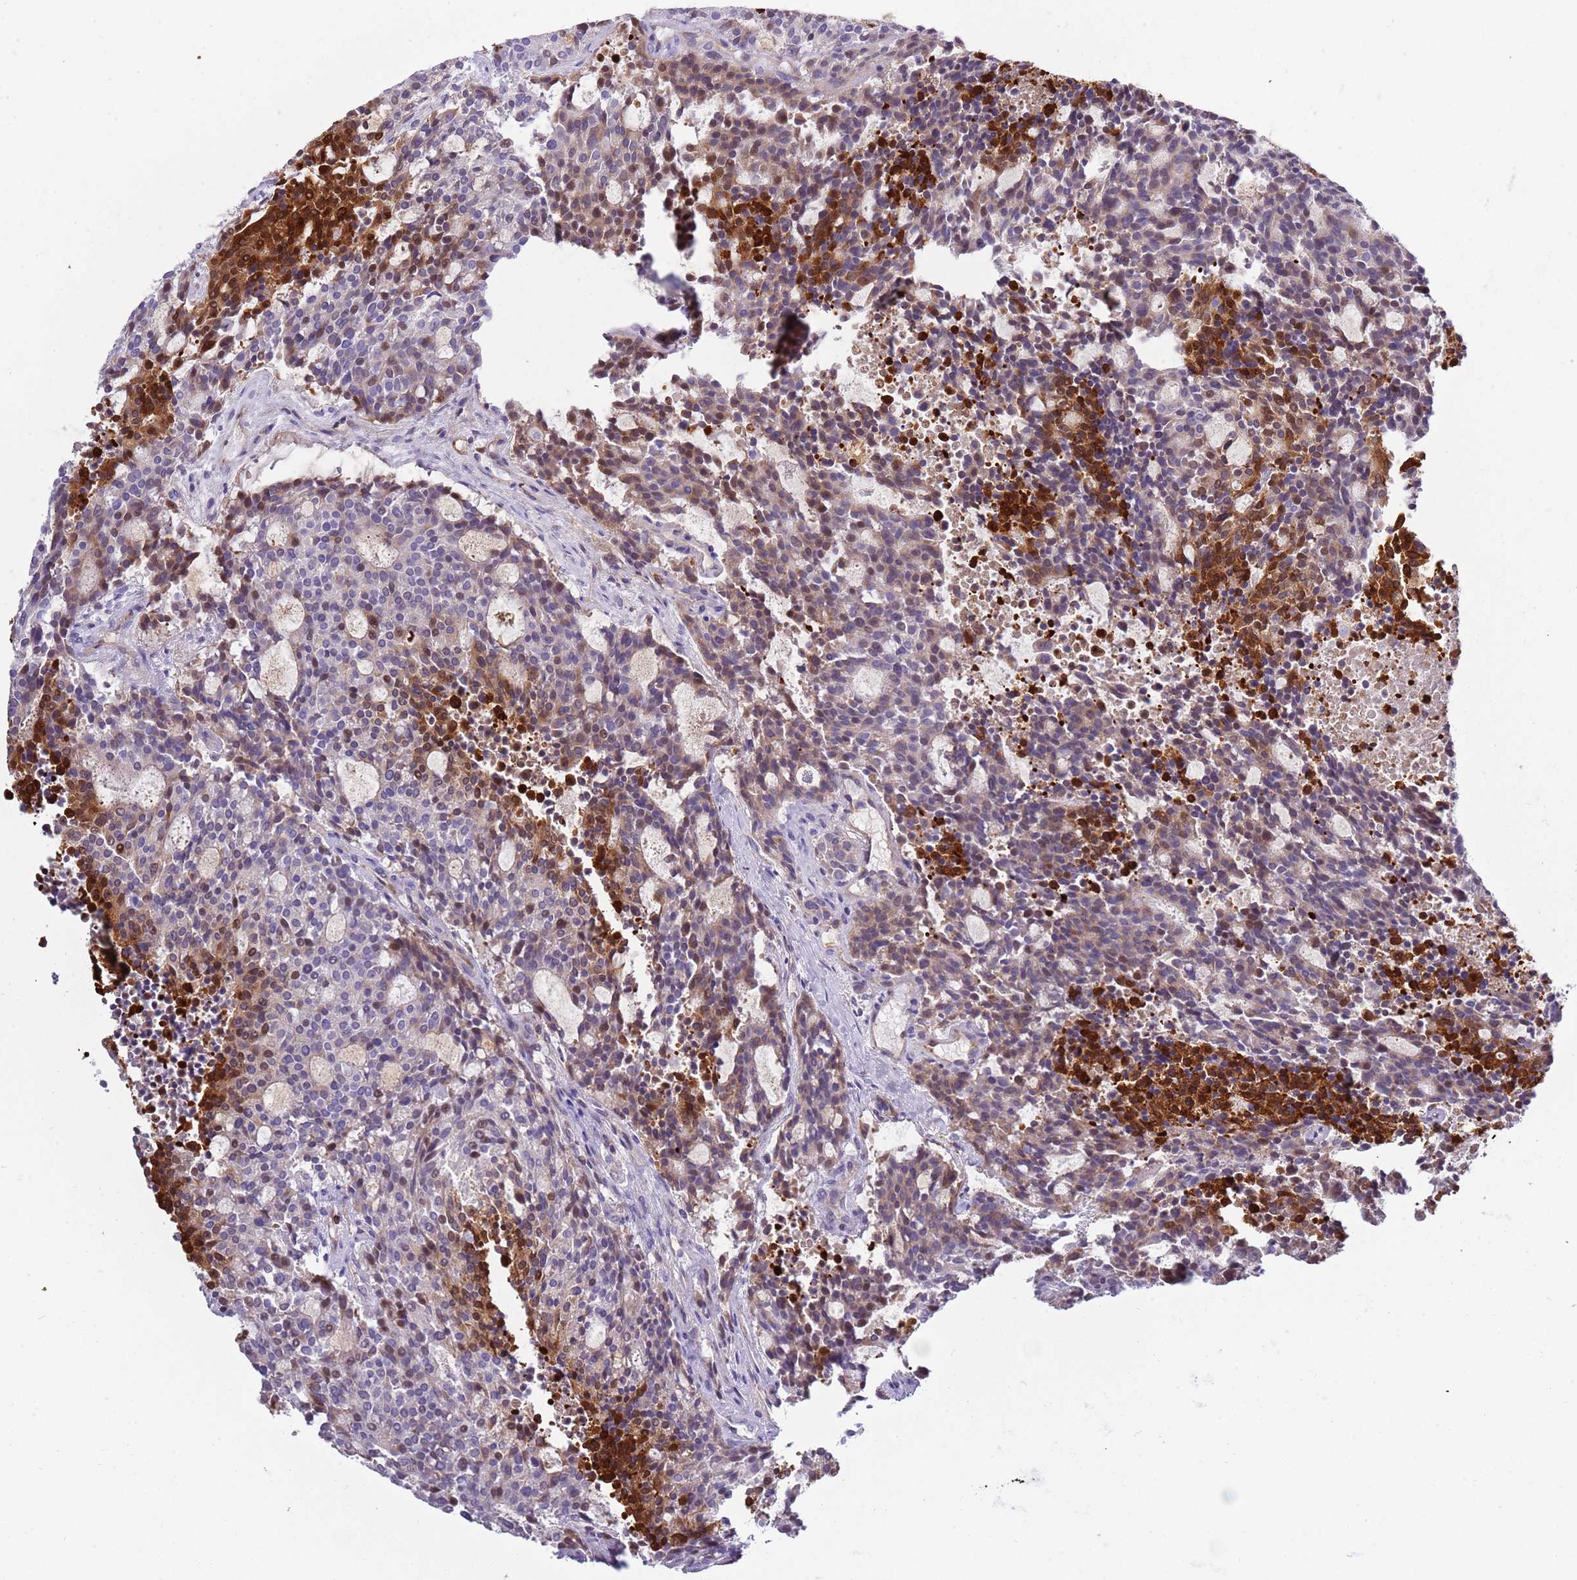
{"staining": {"intensity": "moderate", "quantity": "25%-75%", "location": "cytoplasmic/membranous,nuclear"}, "tissue": "carcinoid", "cell_type": "Tumor cells", "image_type": "cancer", "snomed": [{"axis": "morphology", "description": "Carcinoid, malignant, NOS"}, {"axis": "topography", "description": "Pancreas"}], "caption": "Protein staining of carcinoid (malignant) tissue shows moderate cytoplasmic/membranous and nuclear expression in about 25%-75% of tumor cells.", "gene": "NBPF6", "patient": {"sex": "female", "age": 54}}